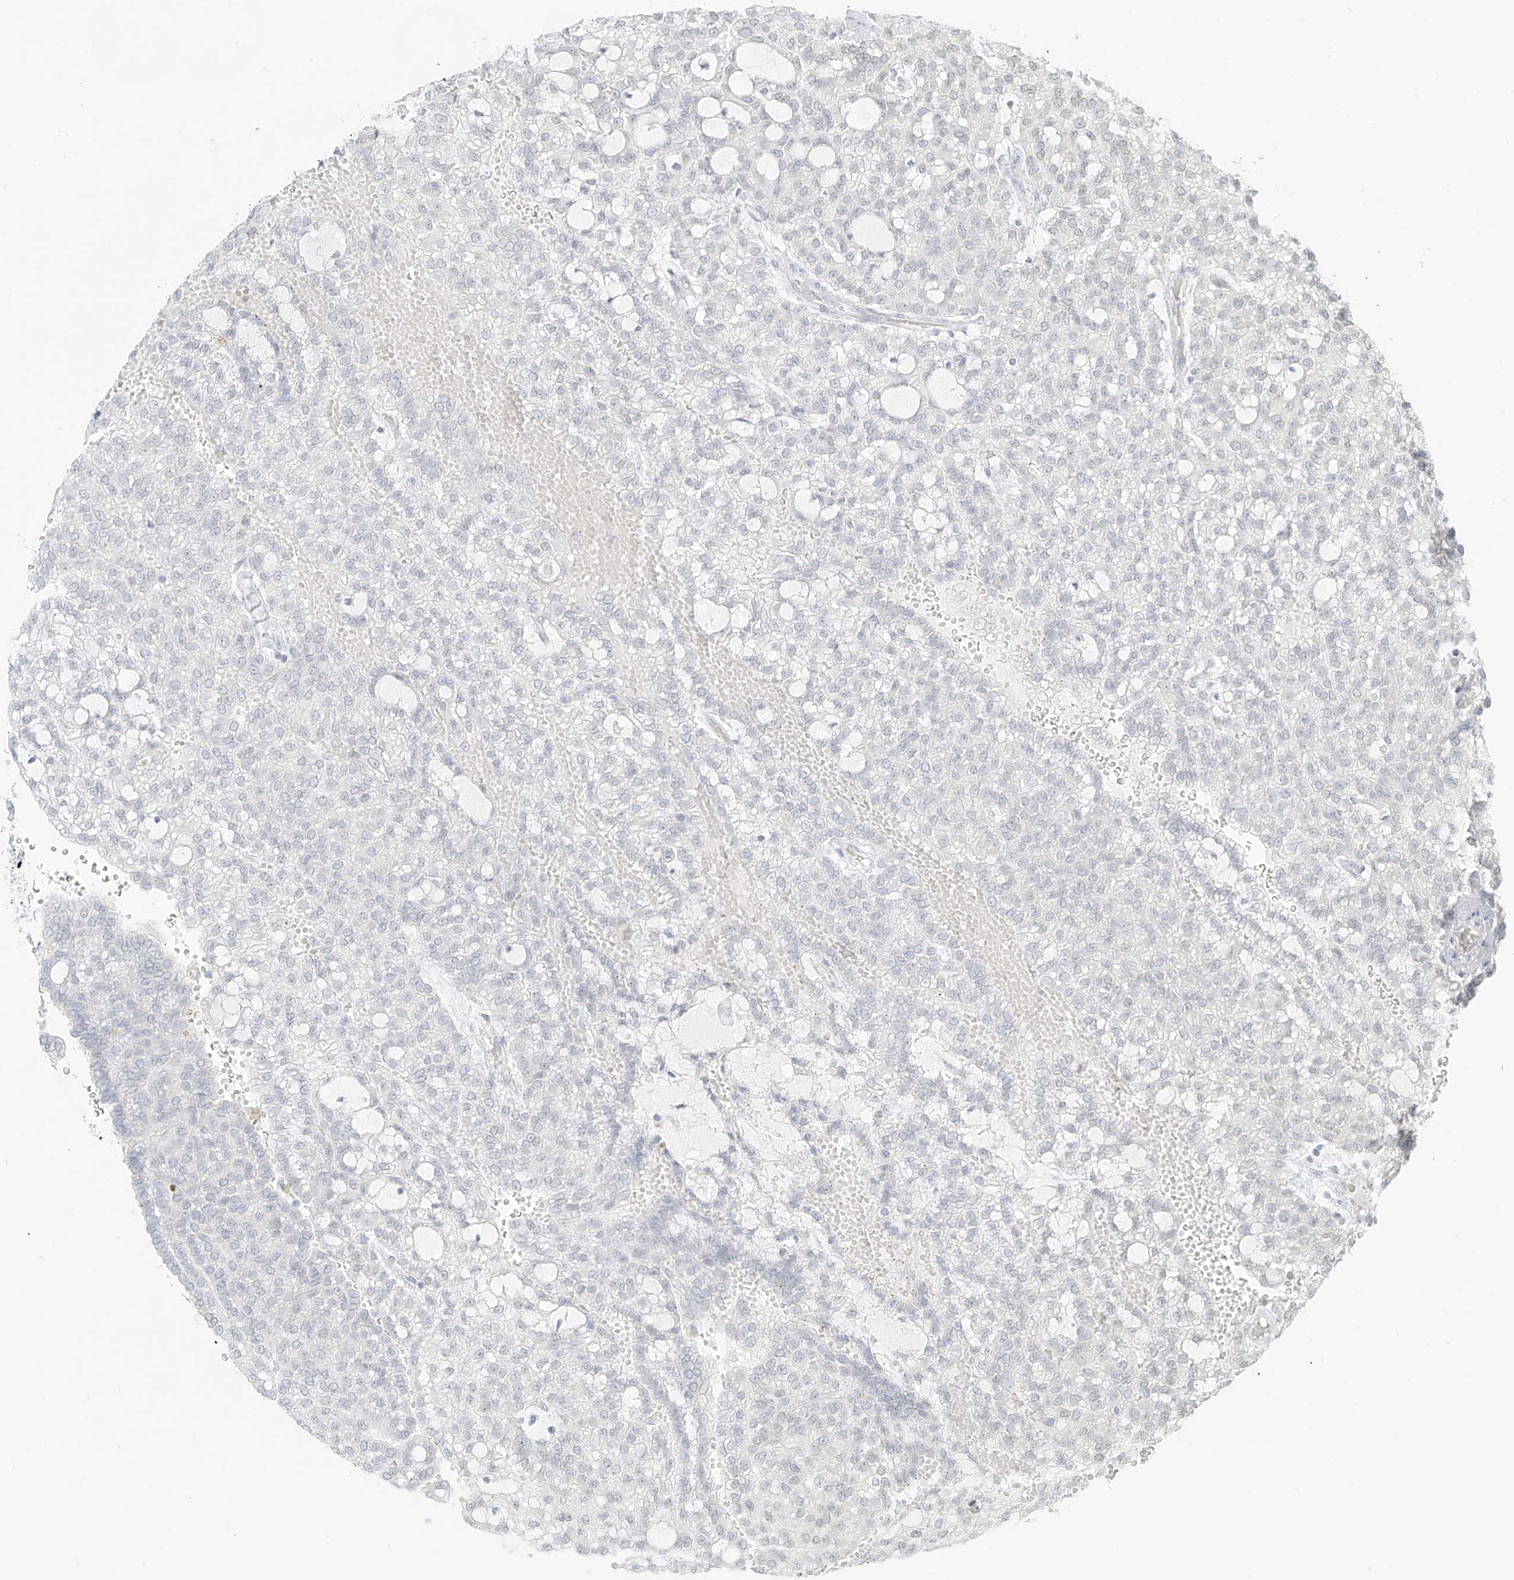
{"staining": {"intensity": "negative", "quantity": "none", "location": "none"}, "tissue": "renal cancer", "cell_type": "Tumor cells", "image_type": "cancer", "snomed": [{"axis": "morphology", "description": "Adenocarcinoma, NOS"}, {"axis": "topography", "description": "Kidney"}], "caption": "The photomicrograph exhibits no staining of tumor cells in renal cancer (adenocarcinoma). (DAB (3,3'-diaminobenzidine) immunohistochemistry visualized using brightfield microscopy, high magnification).", "gene": "OSBPL7", "patient": {"sex": "male", "age": 63}}